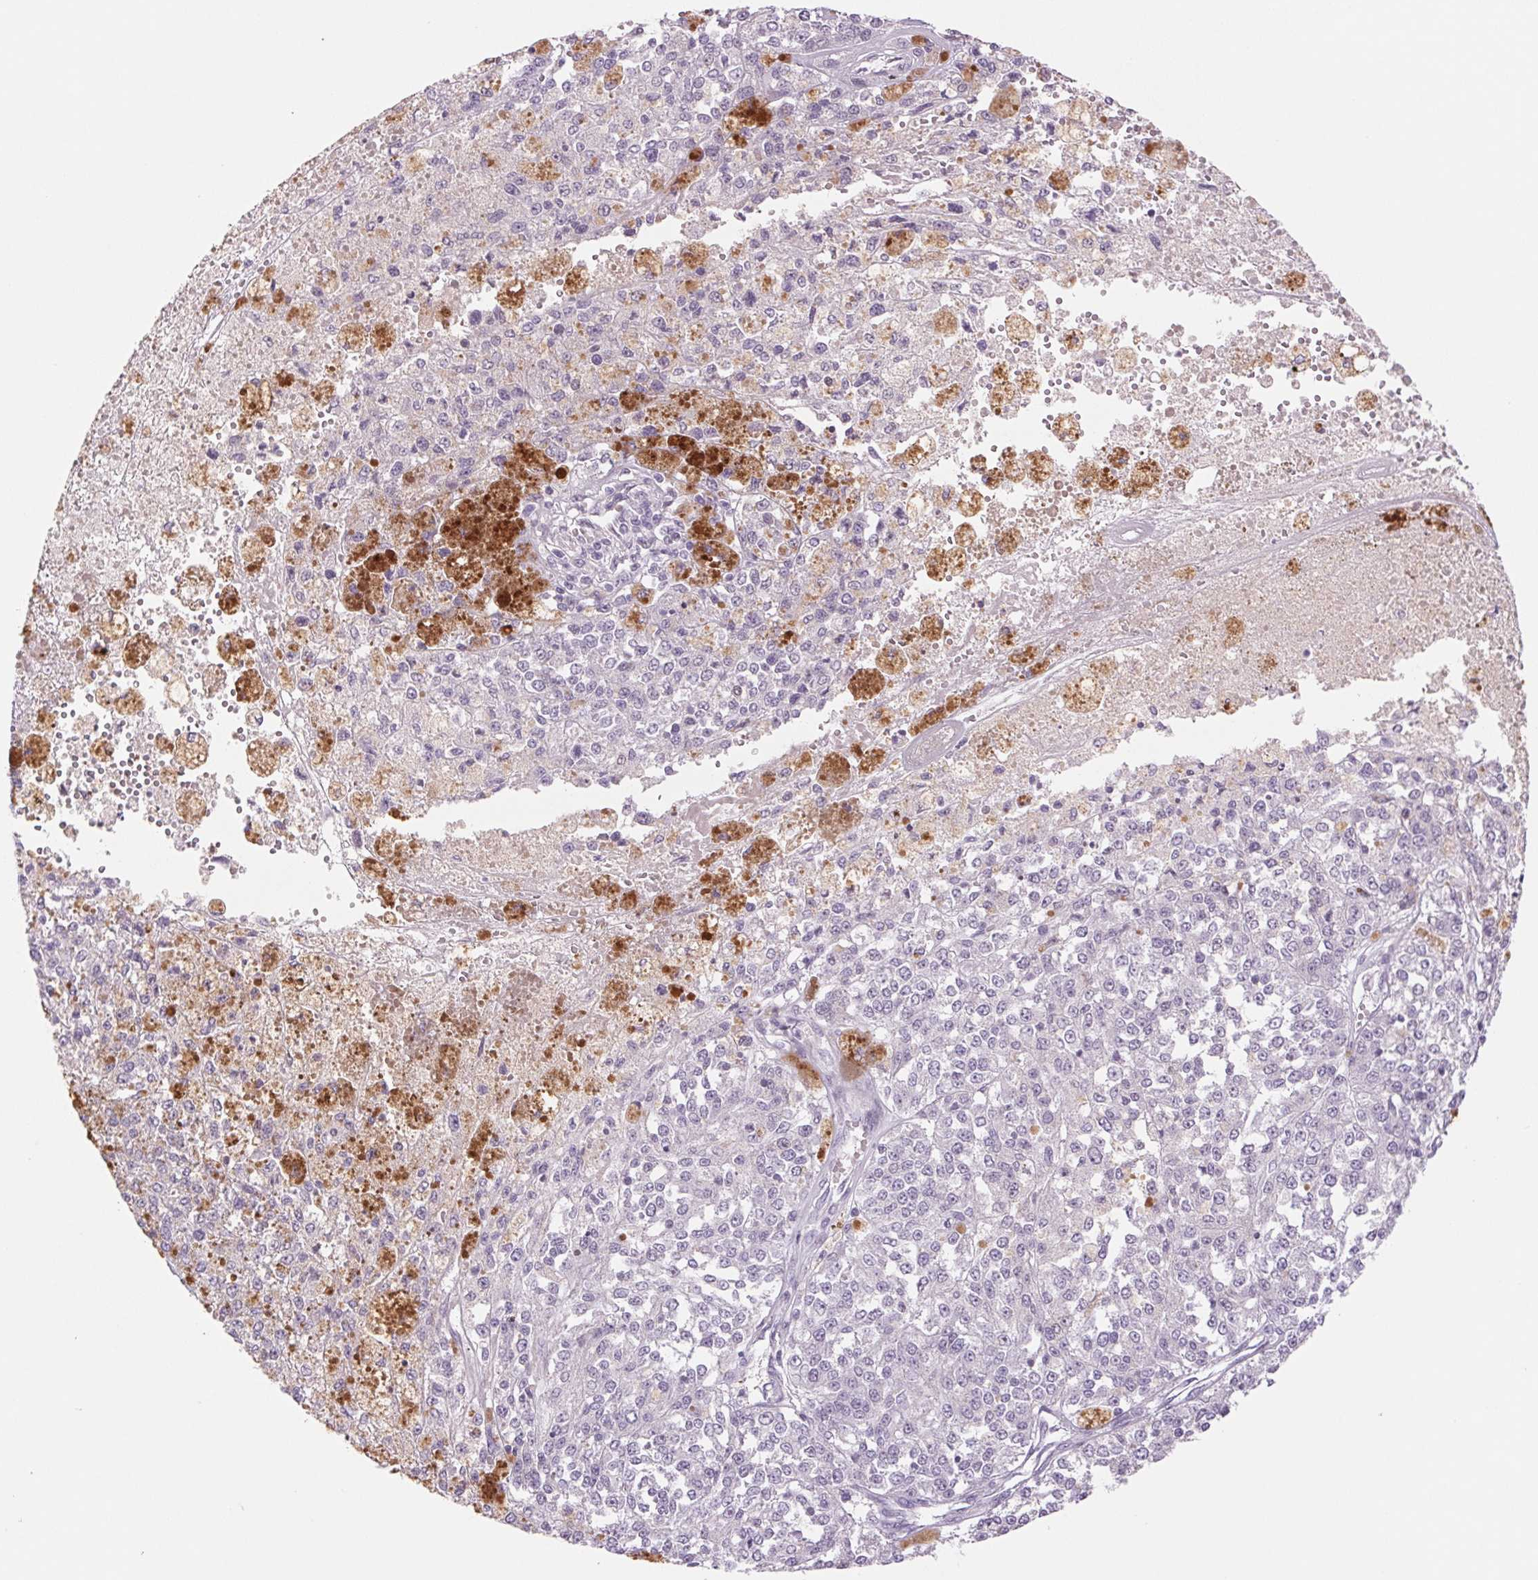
{"staining": {"intensity": "negative", "quantity": "none", "location": "none"}, "tissue": "melanoma", "cell_type": "Tumor cells", "image_type": "cancer", "snomed": [{"axis": "morphology", "description": "Malignant melanoma, Metastatic site"}, {"axis": "topography", "description": "Lymph node"}], "caption": "The photomicrograph reveals no staining of tumor cells in melanoma. The staining is performed using DAB (3,3'-diaminobenzidine) brown chromogen with nuclei counter-stained in using hematoxylin.", "gene": "KRT1", "patient": {"sex": "female", "age": 64}}